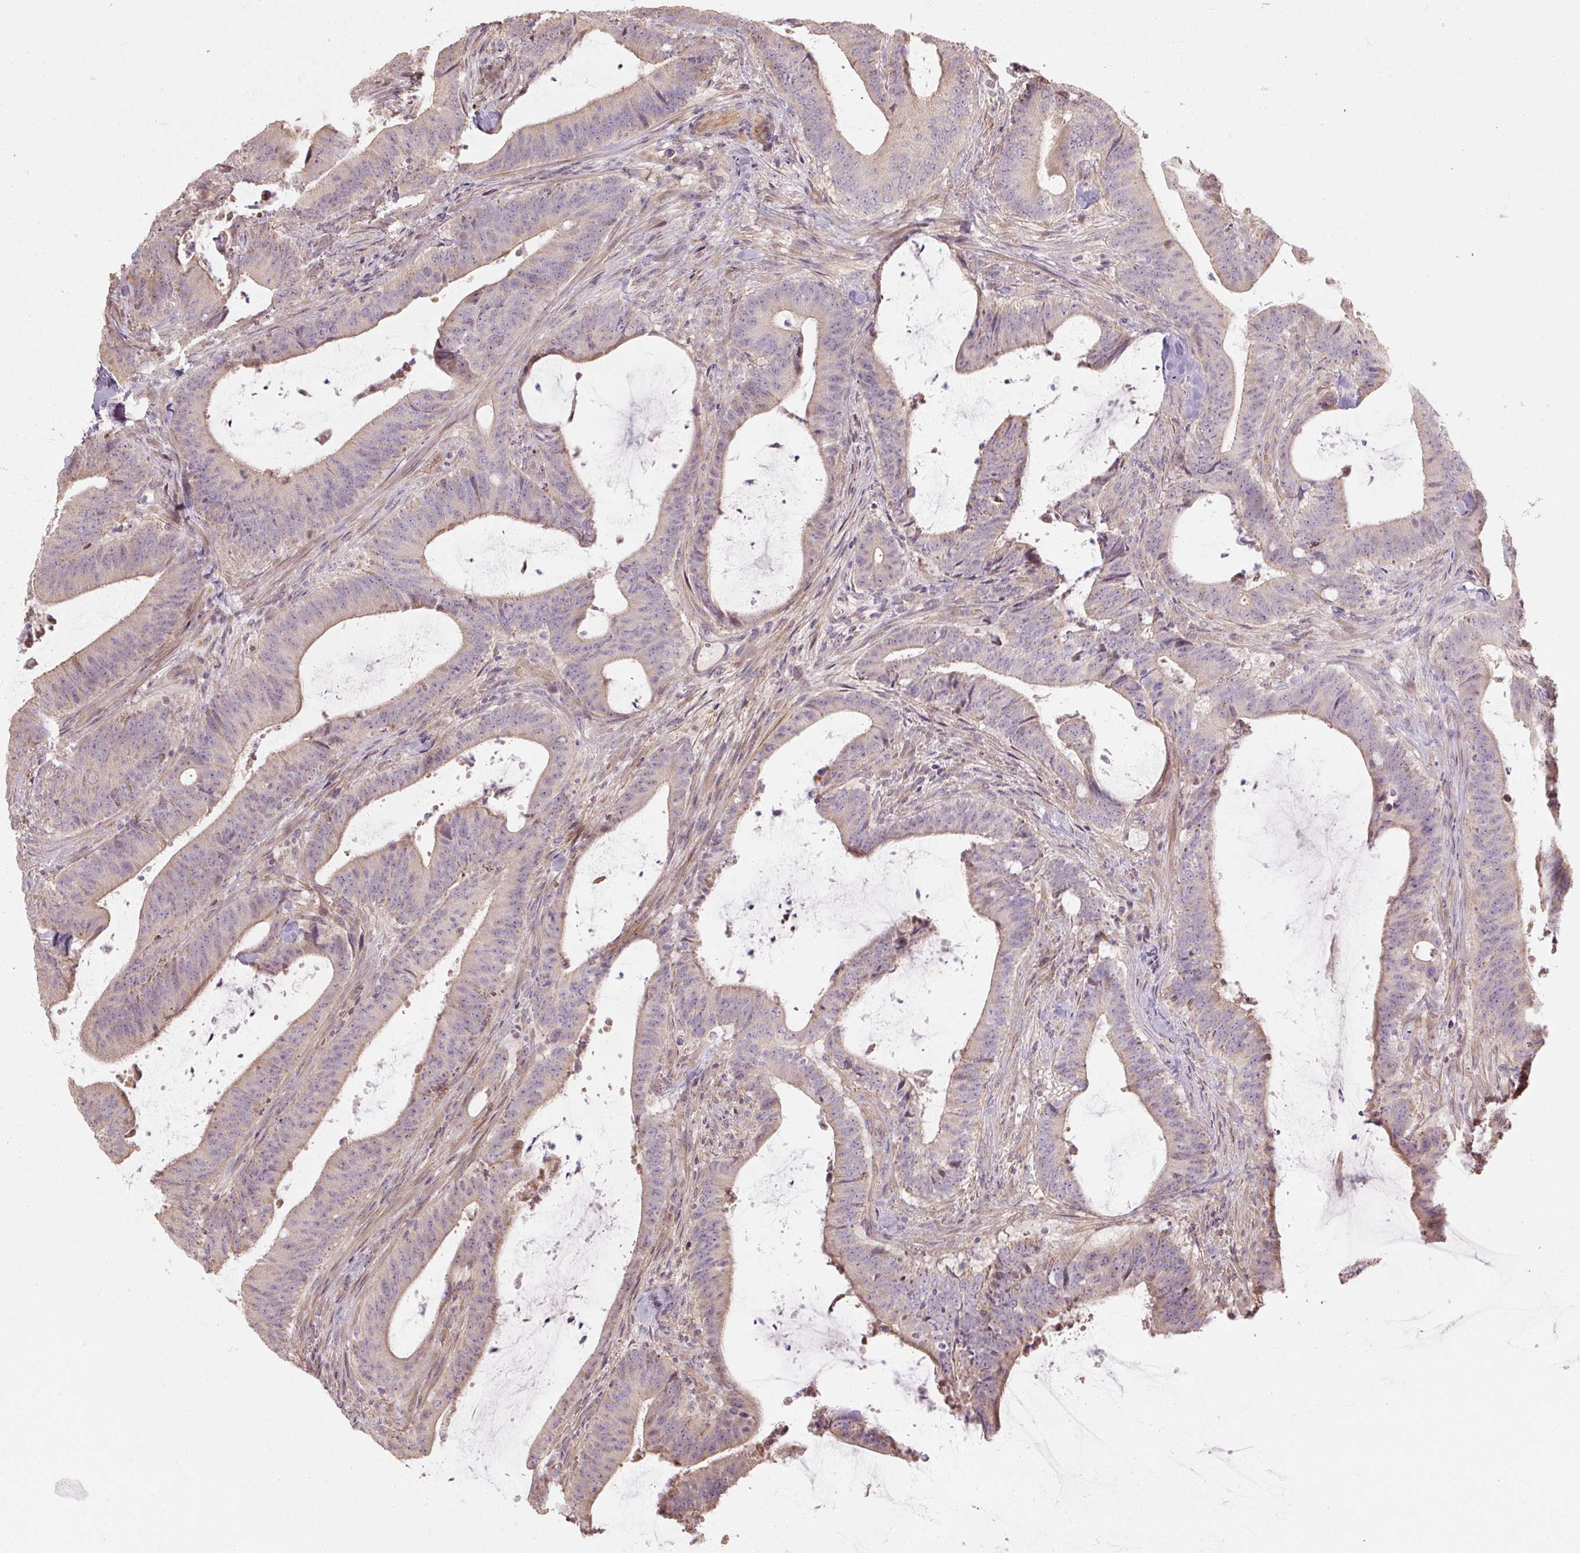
{"staining": {"intensity": "weak", "quantity": "<25%", "location": "cytoplasmic/membranous"}, "tissue": "colorectal cancer", "cell_type": "Tumor cells", "image_type": "cancer", "snomed": [{"axis": "morphology", "description": "Adenocarcinoma, NOS"}, {"axis": "topography", "description": "Colon"}], "caption": "Tumor cells are negative for protein expression in human colorectal cancer (adenocarcinoma). (DAB (3,3'-diaminobenzidine) immunohistochemistry (IHC), high magnification).", "gene": "RB1CC1", "patient": {"sex": "female", "age": 43}}